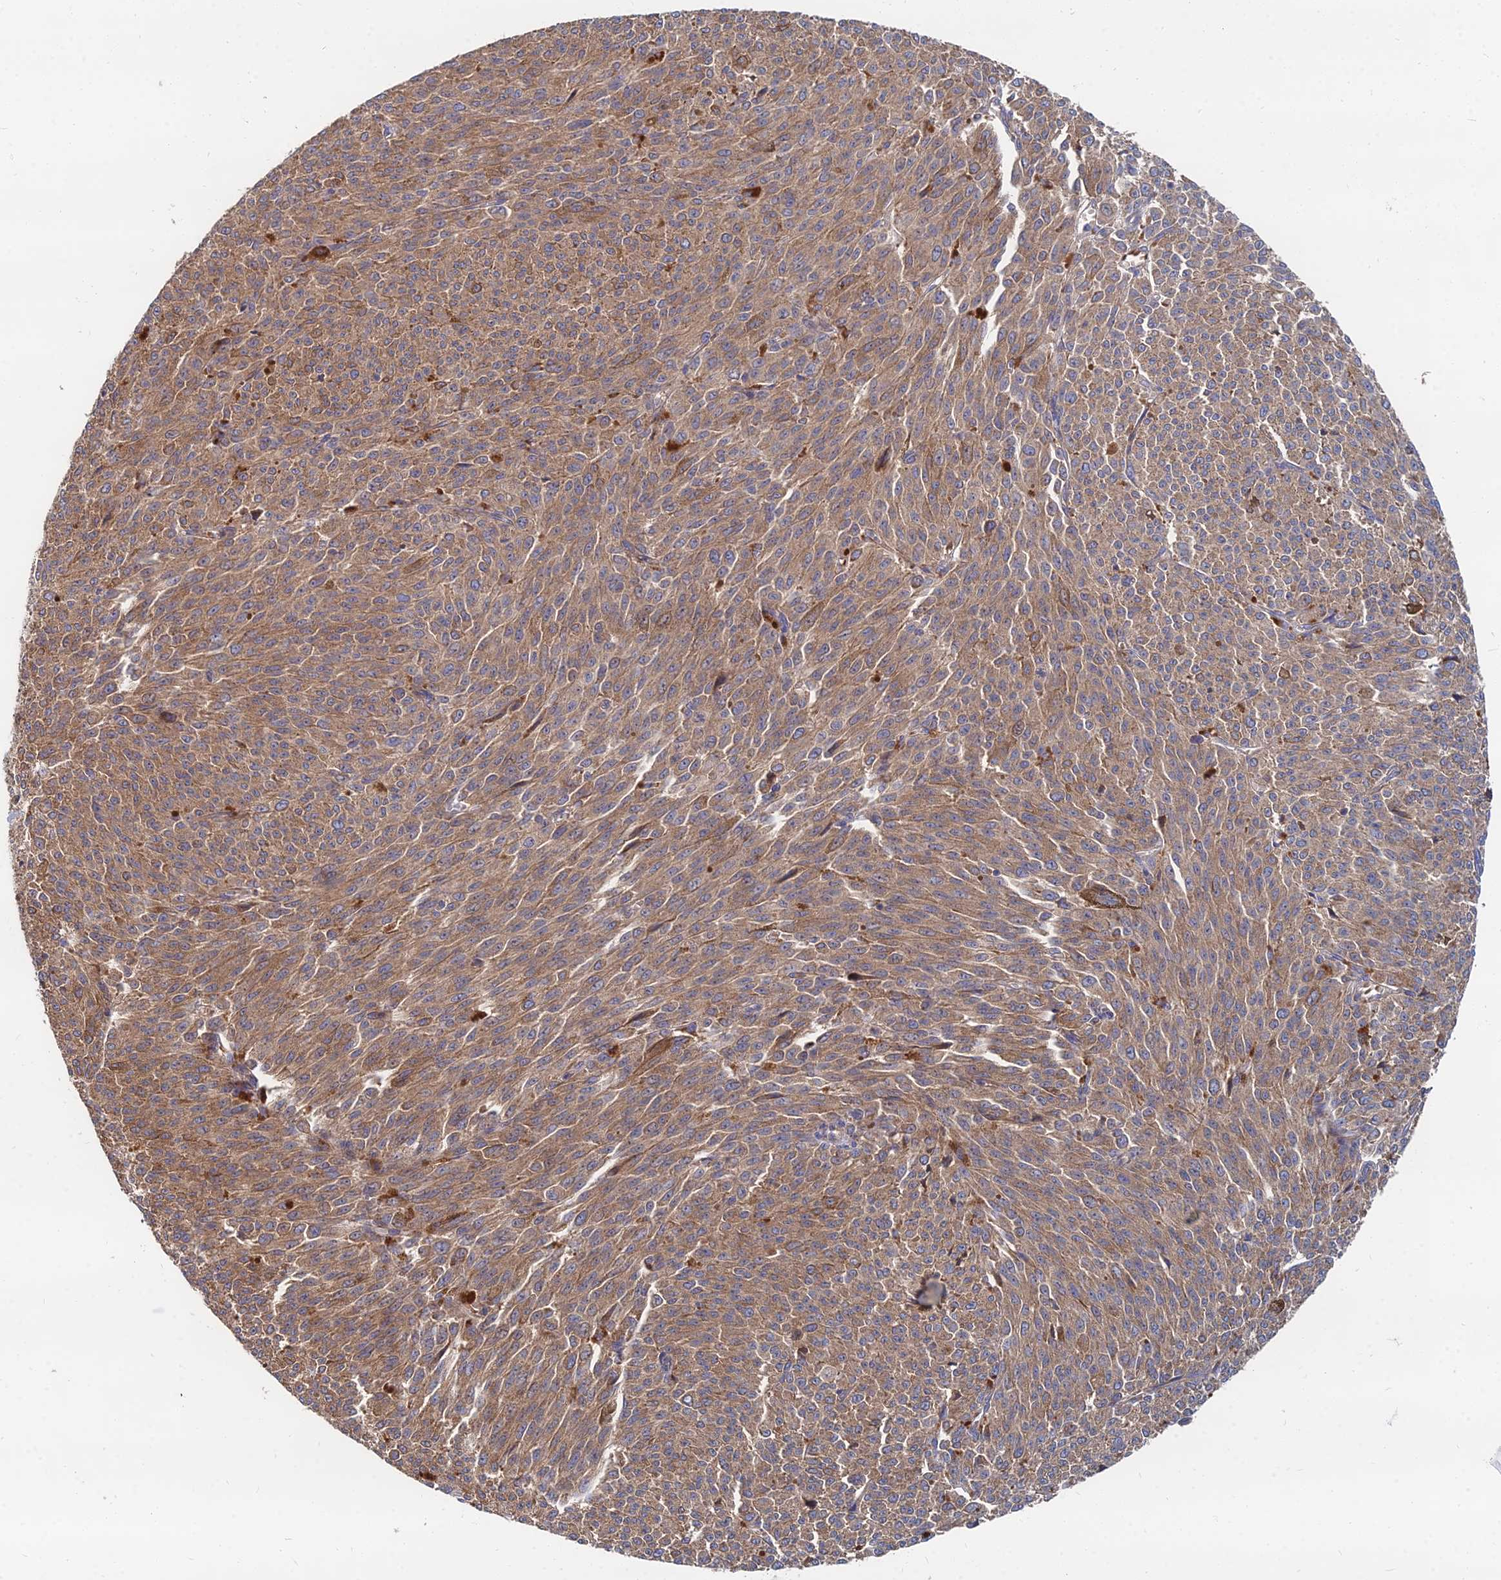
{"staining": {"intensity": "moderate", "quantity": ">75%", "location": "cytoplasmic/membranous"}, "tissue": "melanoma", "cell_type": "Tumor cells", "image_type": "cancer", "snomed": [{"axis": "morphology", "description": "Malignant melanoma, NOS"}, {"axis": "topography", "description": "Skin"}], "caption": "A histopathology image of melanoma stained for a protein exhibits moderate cytoplasmic/membranous brown staining in tumor cells.", "gene": "CCZ1", "patient": {"sex": "female", "age": 52}}